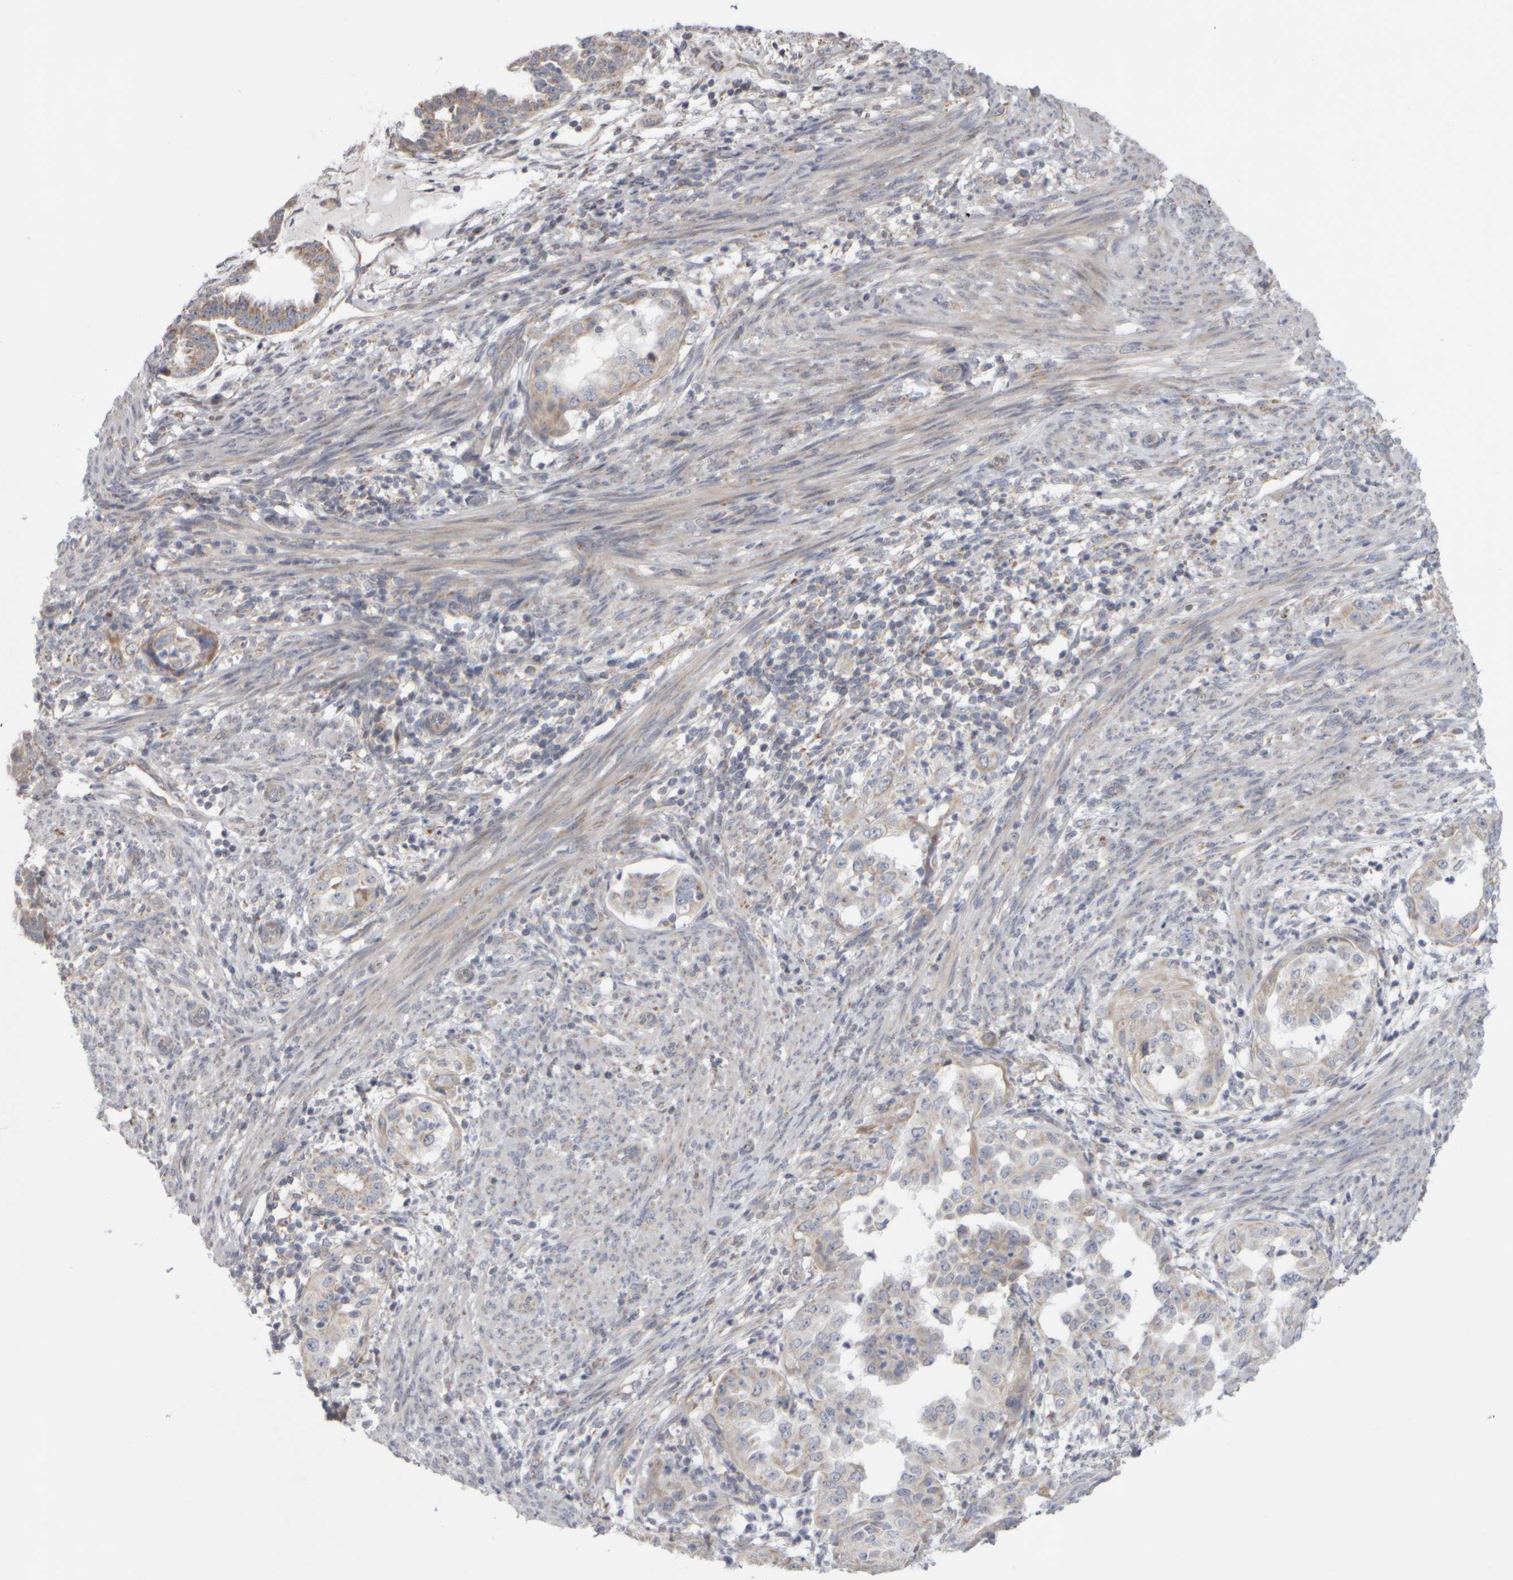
{"staining": {"intensity": "weak", "quantity": "25%-75%", "location": "cytoplasmic/membranous"}, "tissue": "endometrial cancer", "cell_type": "Tumor cells", "image_type": "cancer", "snomed": [{"axis": "morphology", "description": "Adenocarcinoma, NOS"}, {"axis": "topography", "description": "Endometrium"}], "caption": "High-power microscopy captured an IHC histopathology image of endometrial cancer (adenocarcinoma), revealing weak cytoplasmic/membranous positivity in approximately 25%-75% of tumor cells.", "gene": "SCO1", "patient": {"sex": "female", "age": 85}}